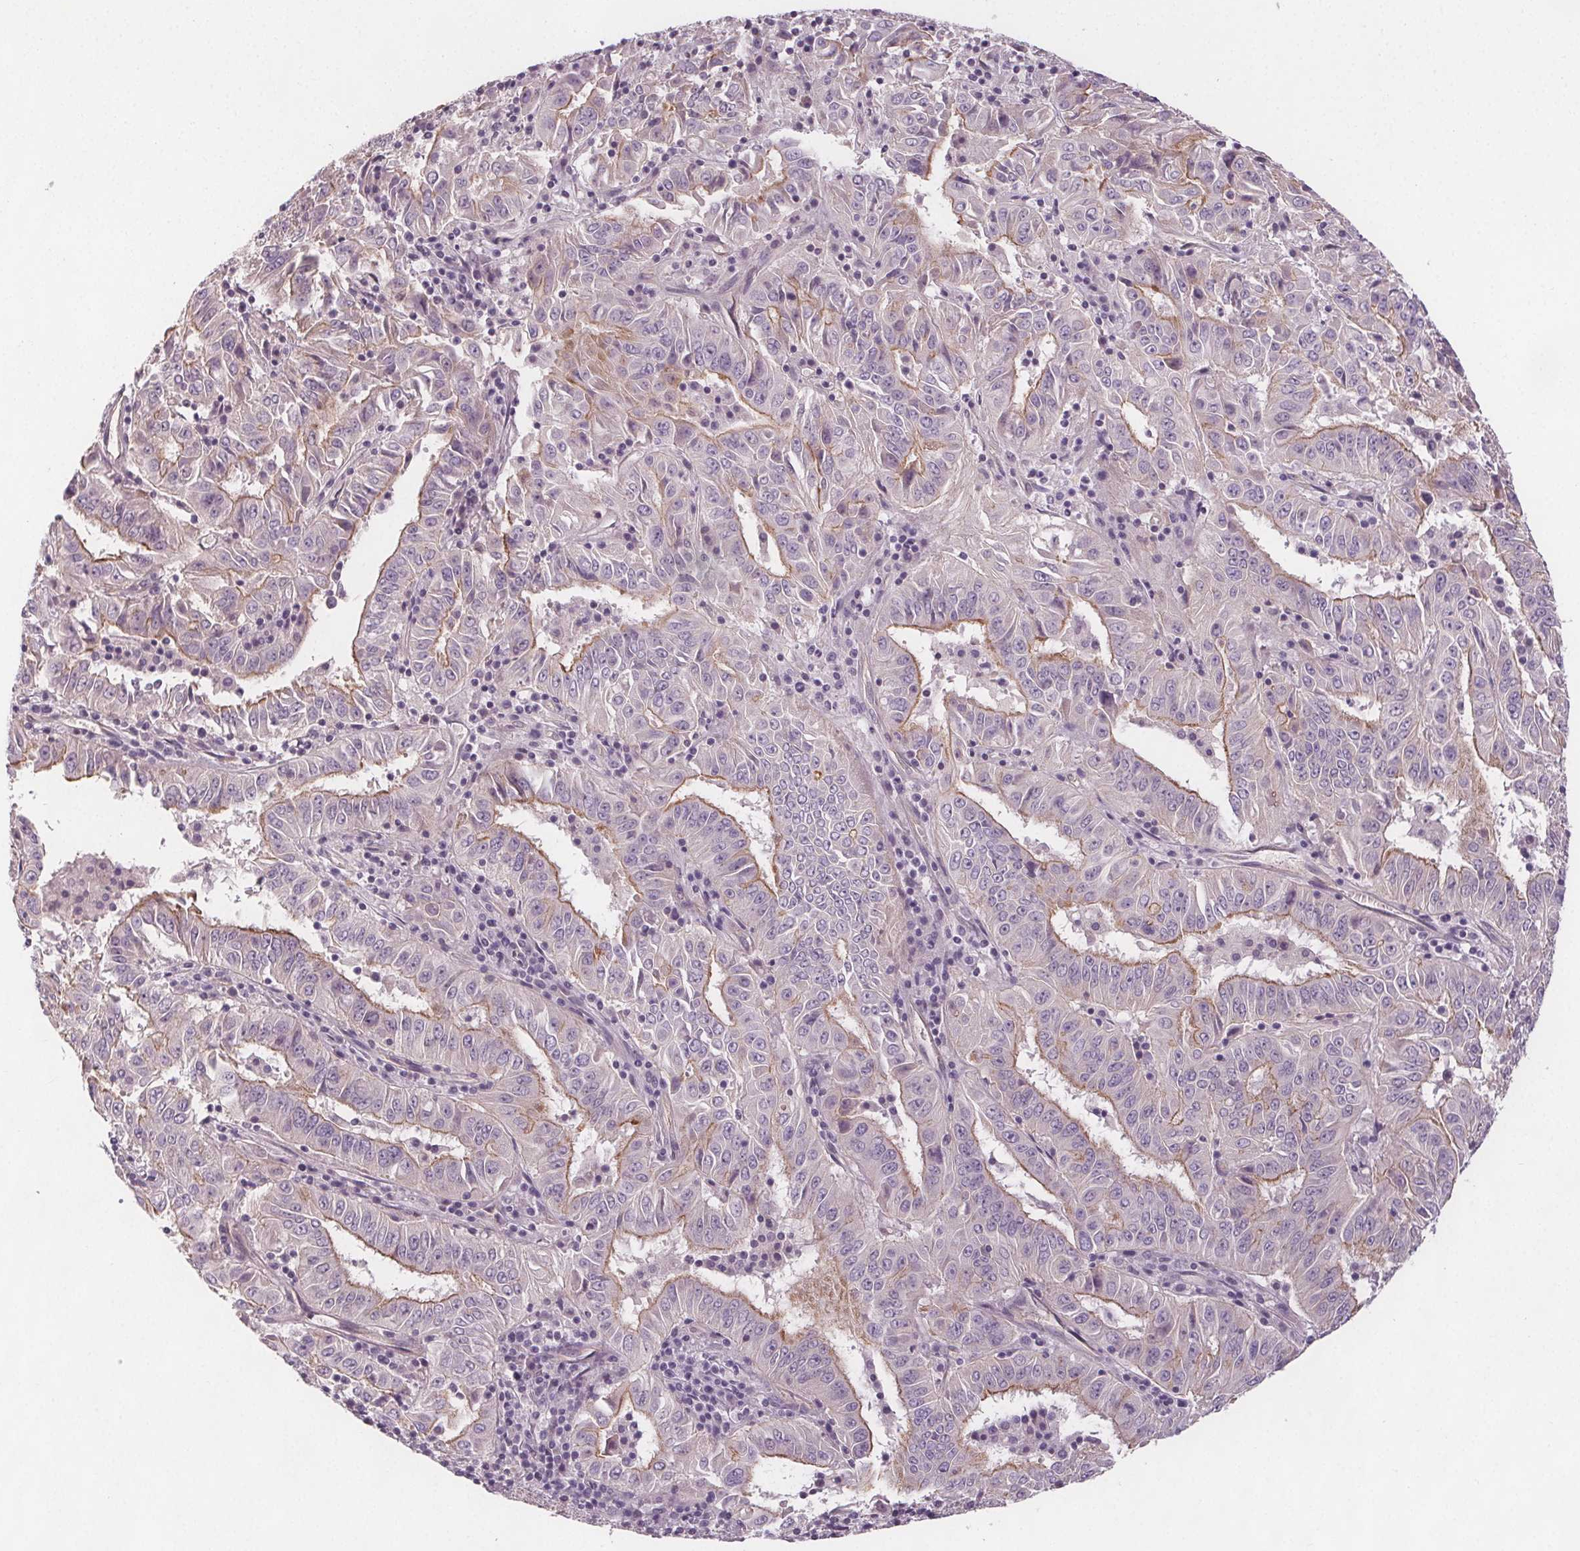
{"staining": {"intensity": "moderate", "quantity": "<25%", "location": "cytoplasmic/membranous"}, "tissue": "pancreatic cancer", "cell_type": "Tumor cells", "image_type": "cancer", "snomed": [{"axis": "morphology", "description": "Adenocarcinoma, NOS"}, {"axis": "topography", "description": "Pancreas"}], "caption": "Pancreatic cancer (adenocarcinoma) stained with a protein marker shows moderate staining in tumor cells.", "gene": "VNN1", "patient": {"sex": "male", "age": 63}}